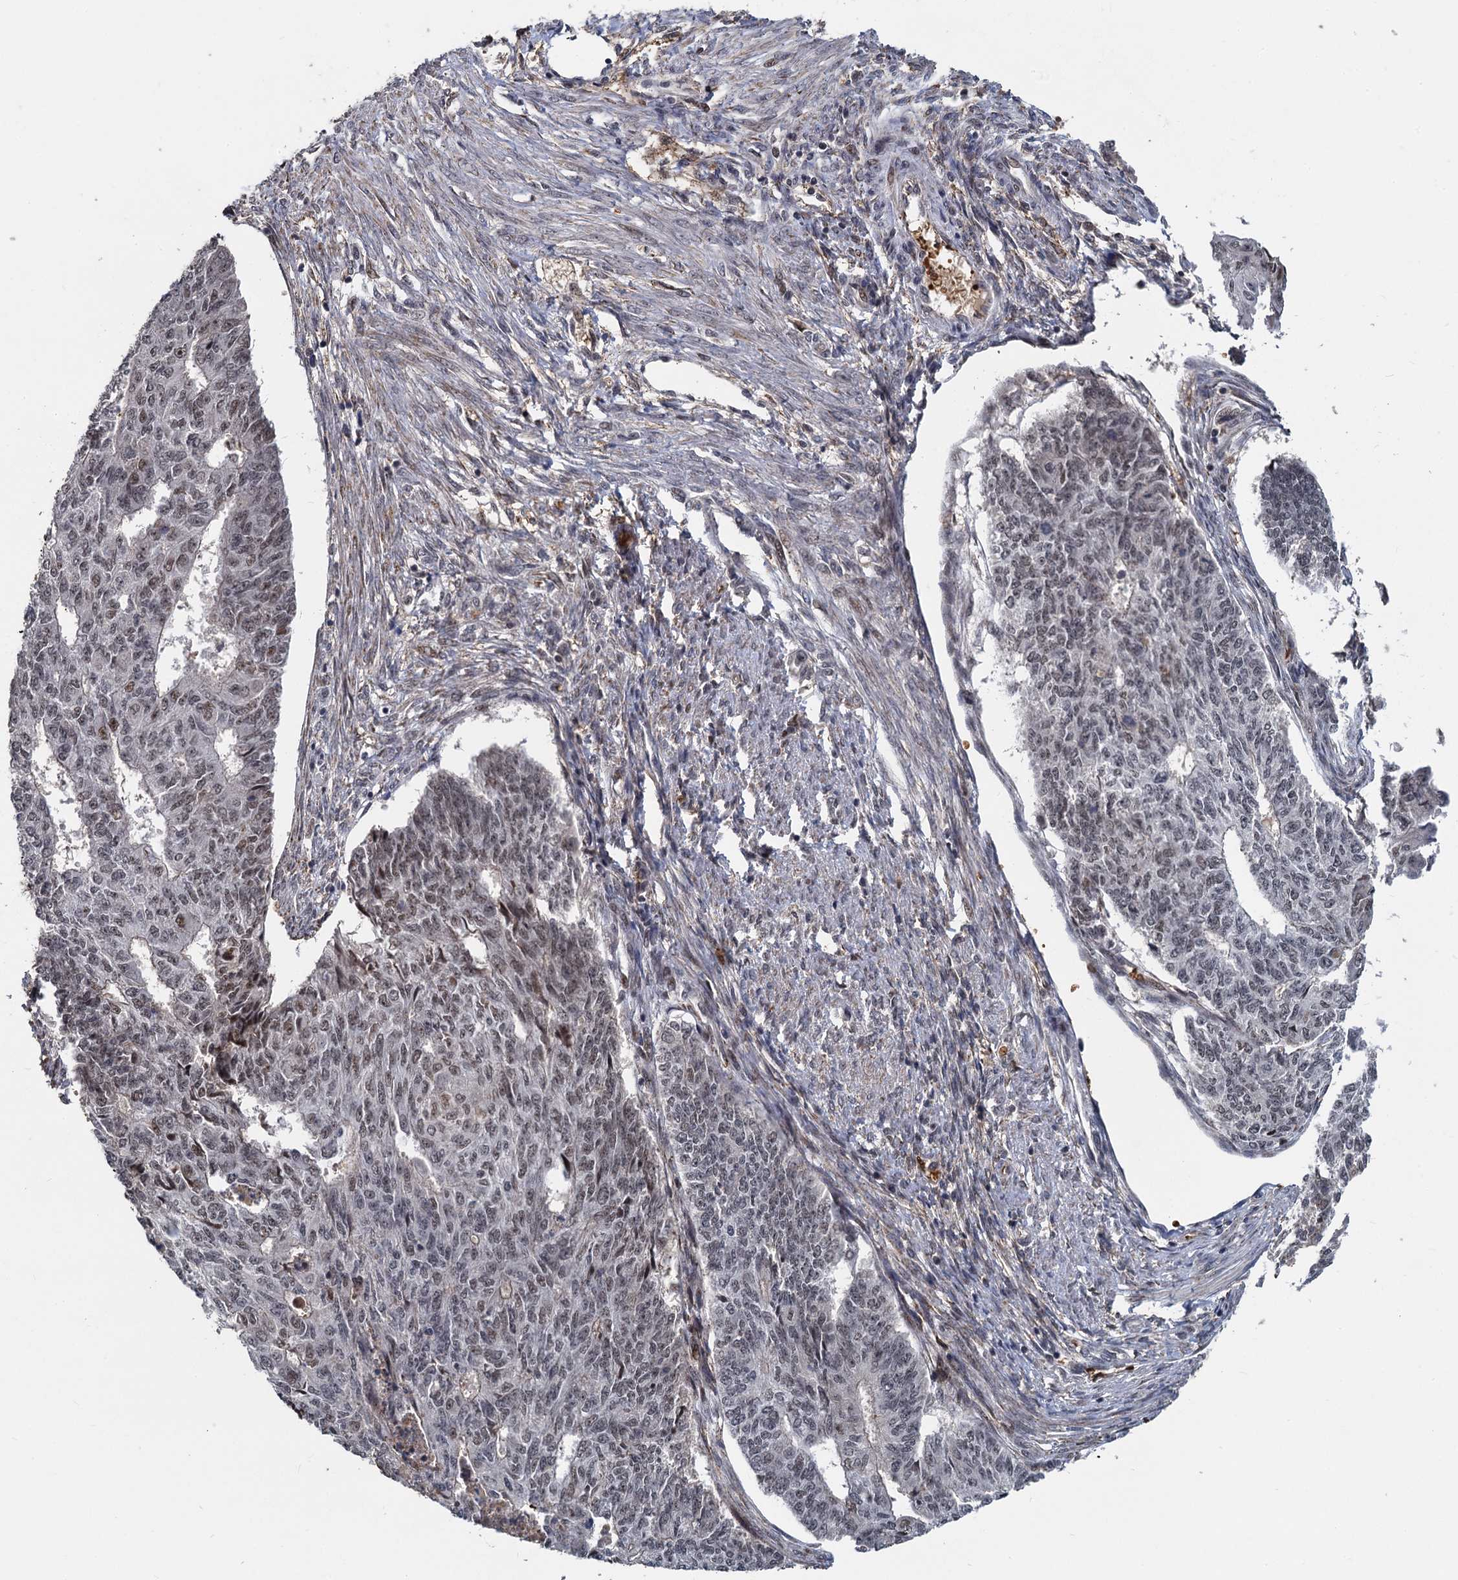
{"staining": {"intensity": "moderate", "quantity": "<25%", "location": "nuclear"}, "tissue": "endometrial cancer", "cell_type": "Tumor cells", "image_type": "cancer", "snomed": [{"axis": "morphology", "description": "Adenocarcinoma, NOS"}, {"axis": "topography", "description": "Endometrium"}], "caption": "Immunohistochemical staining of endometrial cancer reveals low levels of moderate nuclear protein positivity in approximately <25% of tumor cells.", "gene": "FANCI", "patient": {"sex": "female", "age": 32}}